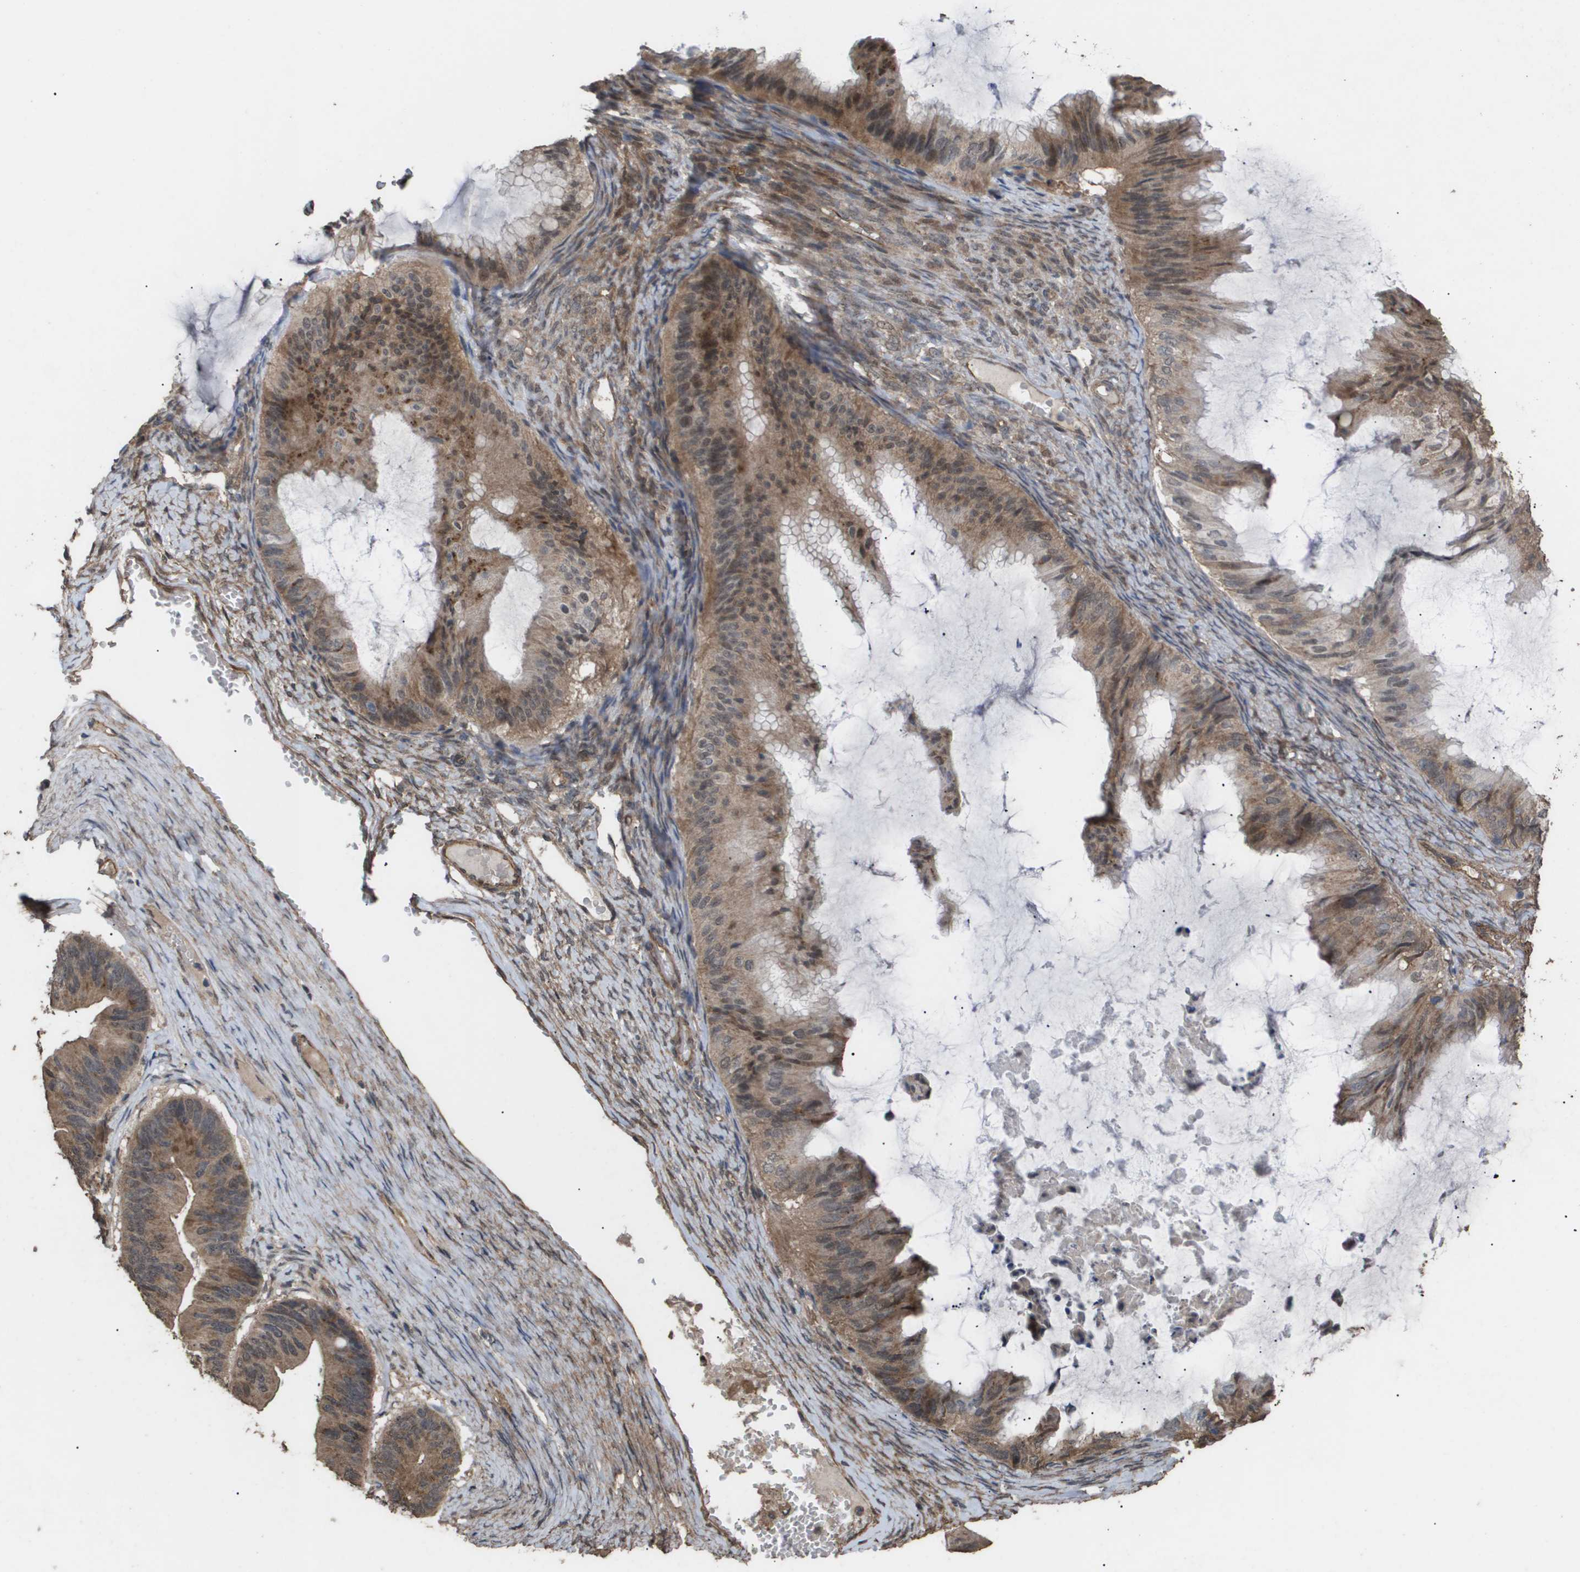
{"staining": {"intensity": "moderate", "quantity": ">75%", "location": "cytoplasmic/membranous"}, "tissue": "ovarian cancer", "cell_type": "Tumor cells", "image_type": "cancer", "snomed": [{"axis": "morphology", "description": "Cystadenocarcinoma, mucinous, NOS"}, {"axis": "topography", "description": "Ovary"}], "caption": "This is a photomicrograph of IHC staining of mucinous cystadenocarcinoma (ovarian), which shows moderate positivity in the cytoplasmic/membranous of tumor cells.", "gene": "CUL5", "patient": {"sex": "female", "age": 61}}